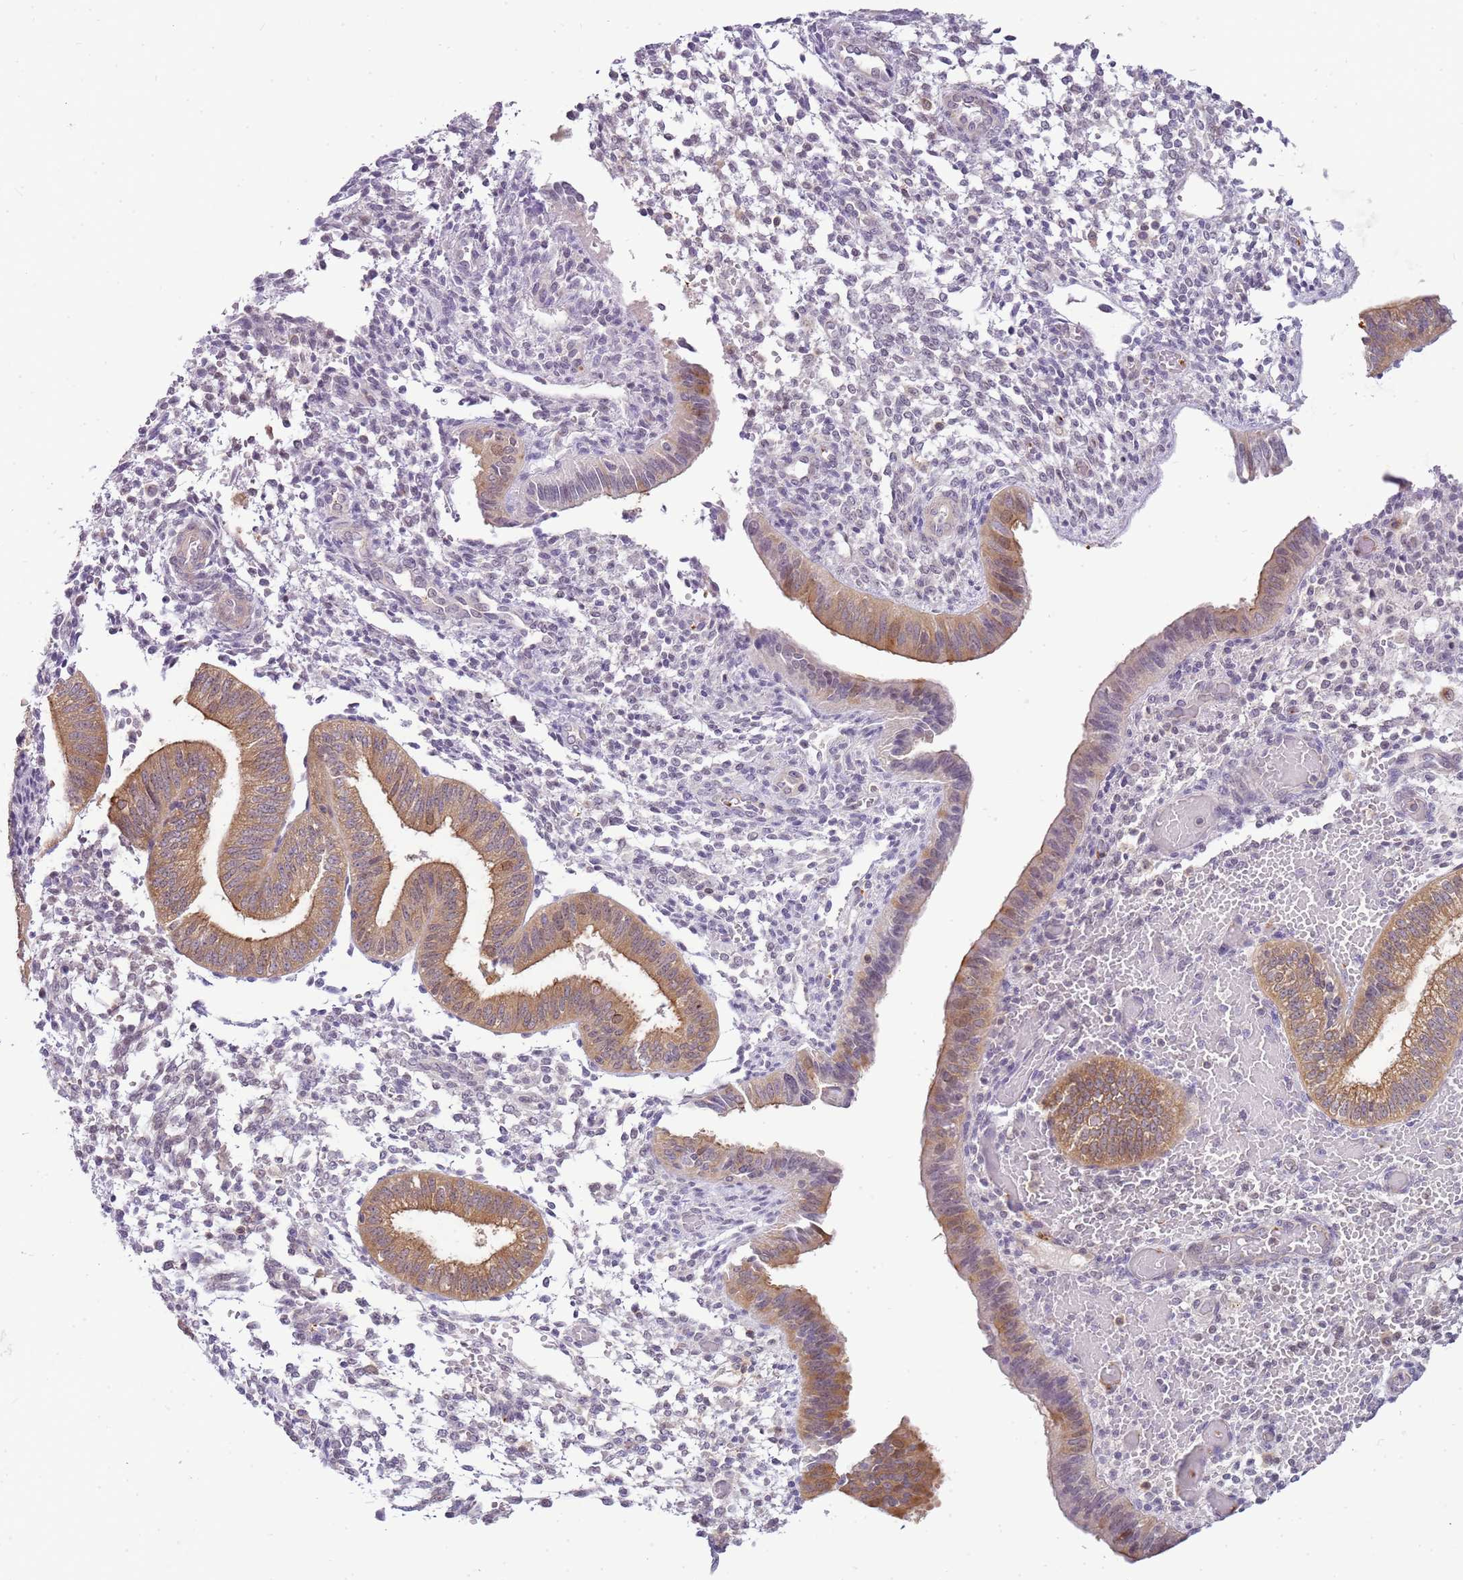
{"staining": {"intensity": "negative", "quantity": "none", "location": "none"}, "tissue": "endometrium", "cell_type": "Cells in endometrial stroma", "image_type": "normal", "snomed": [{"axis": "morphology", "description": "Normal tissue, NOS"}, {"axis": "topography", "description": "Endometrium"}], "caption": "High magnification brightfield microscopy of unremarkable endometrium stained with DAB (brown) and counterstained with hematoxylin (blue): cells in endometrial stroma show no significant positivity. (IHC, brightfield microscopy, high magnification).", "gene": "CAPN7", "patient": {"sex": "female", "age": 34}}